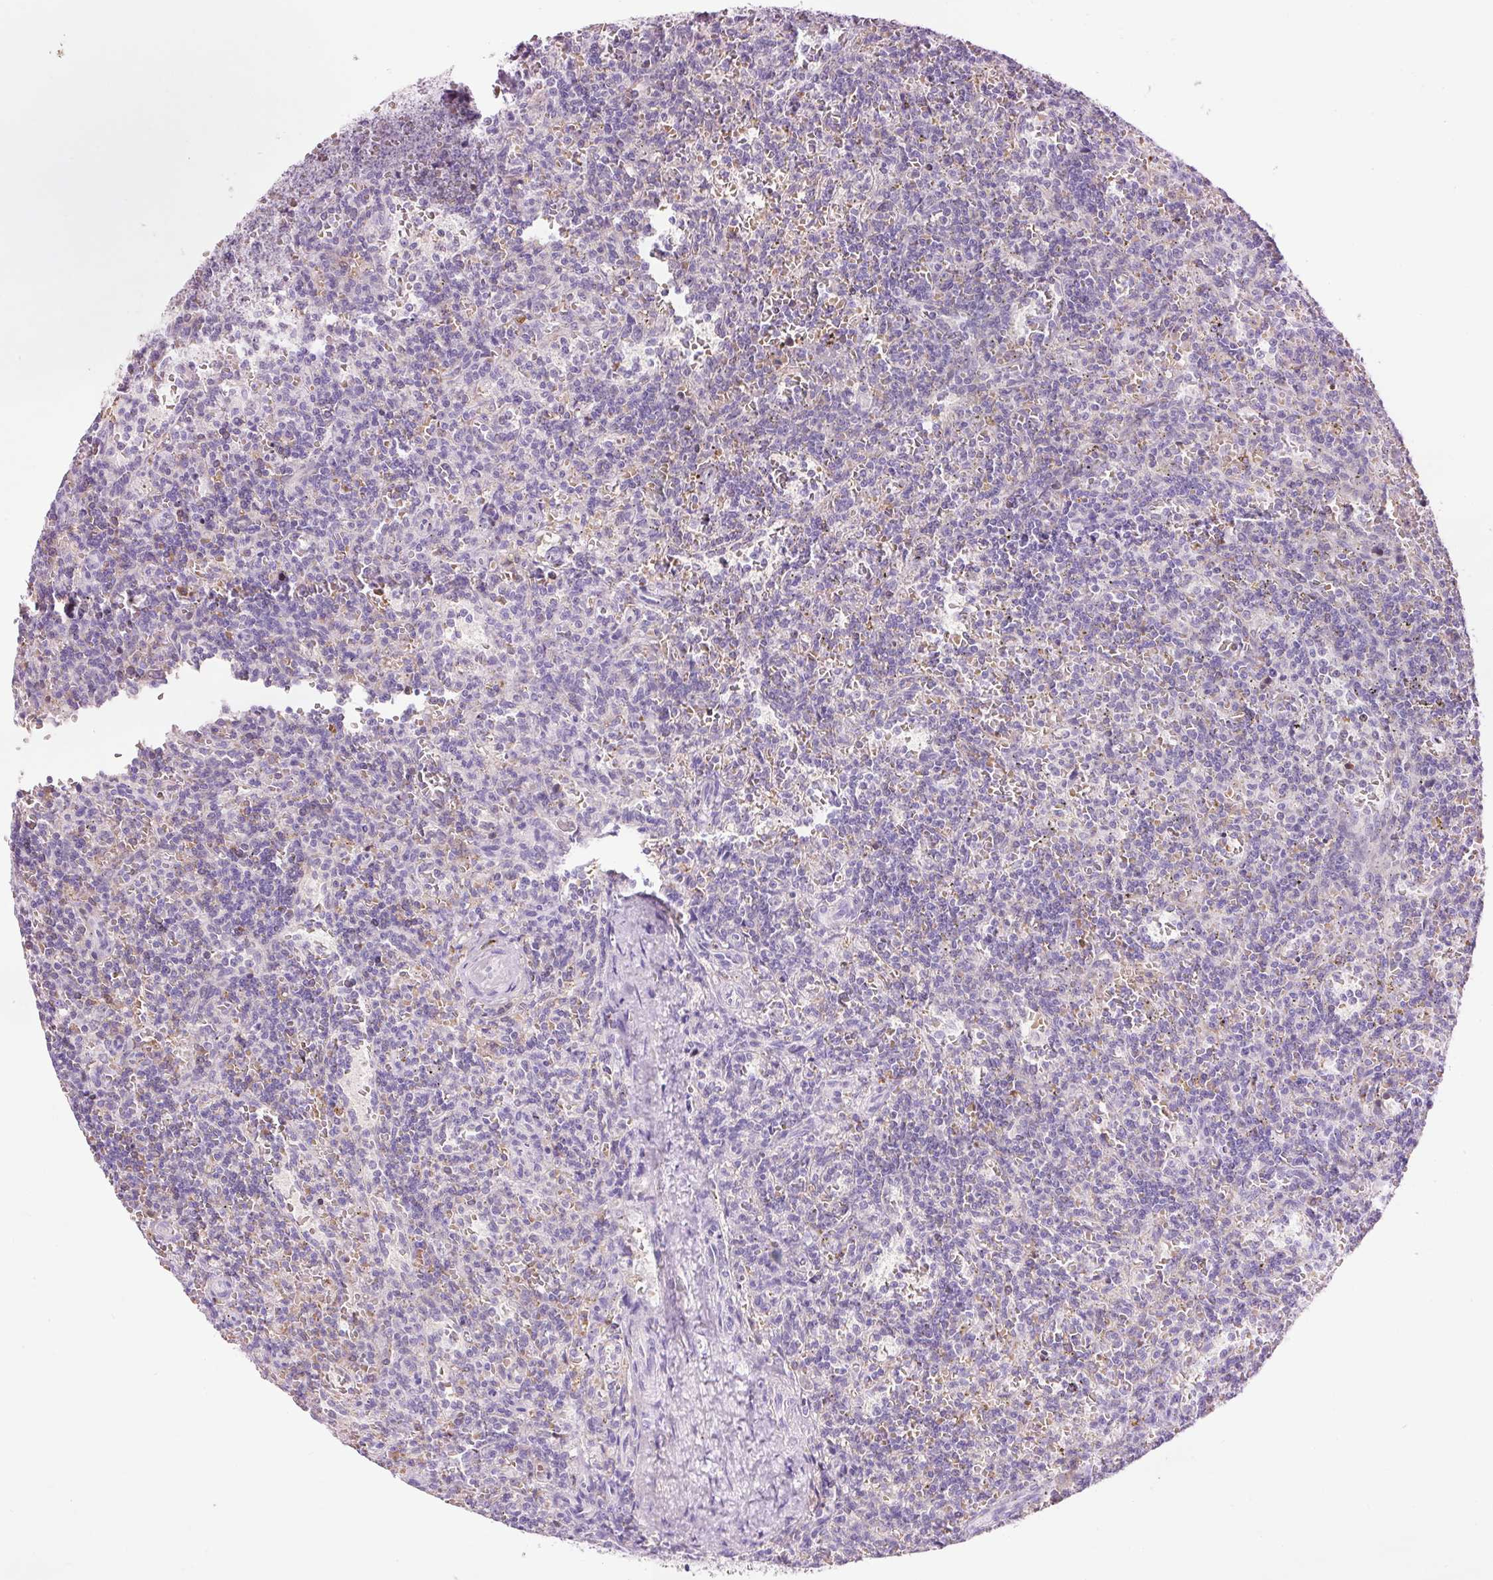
{"staining": {"intensity": "negative", "quantity": "none", "location": "none"}, "tissue": "lymphoma", "cell_type": "Tumor cells", "image_type": "cancer", "snomed": [{"axis": "morphology", "description": "Malignant lymphoma, non-Hodgkin's type, Low grade"}, {"axis": "topography", "description": "Spleen"}], "caption": "Tumor cells show no significant protein staining in malignant lymphoma, non-Hodgkin's type (low-grade).", "gene": "DHRS11", "patient": {"sex": "male", "age": 73}}